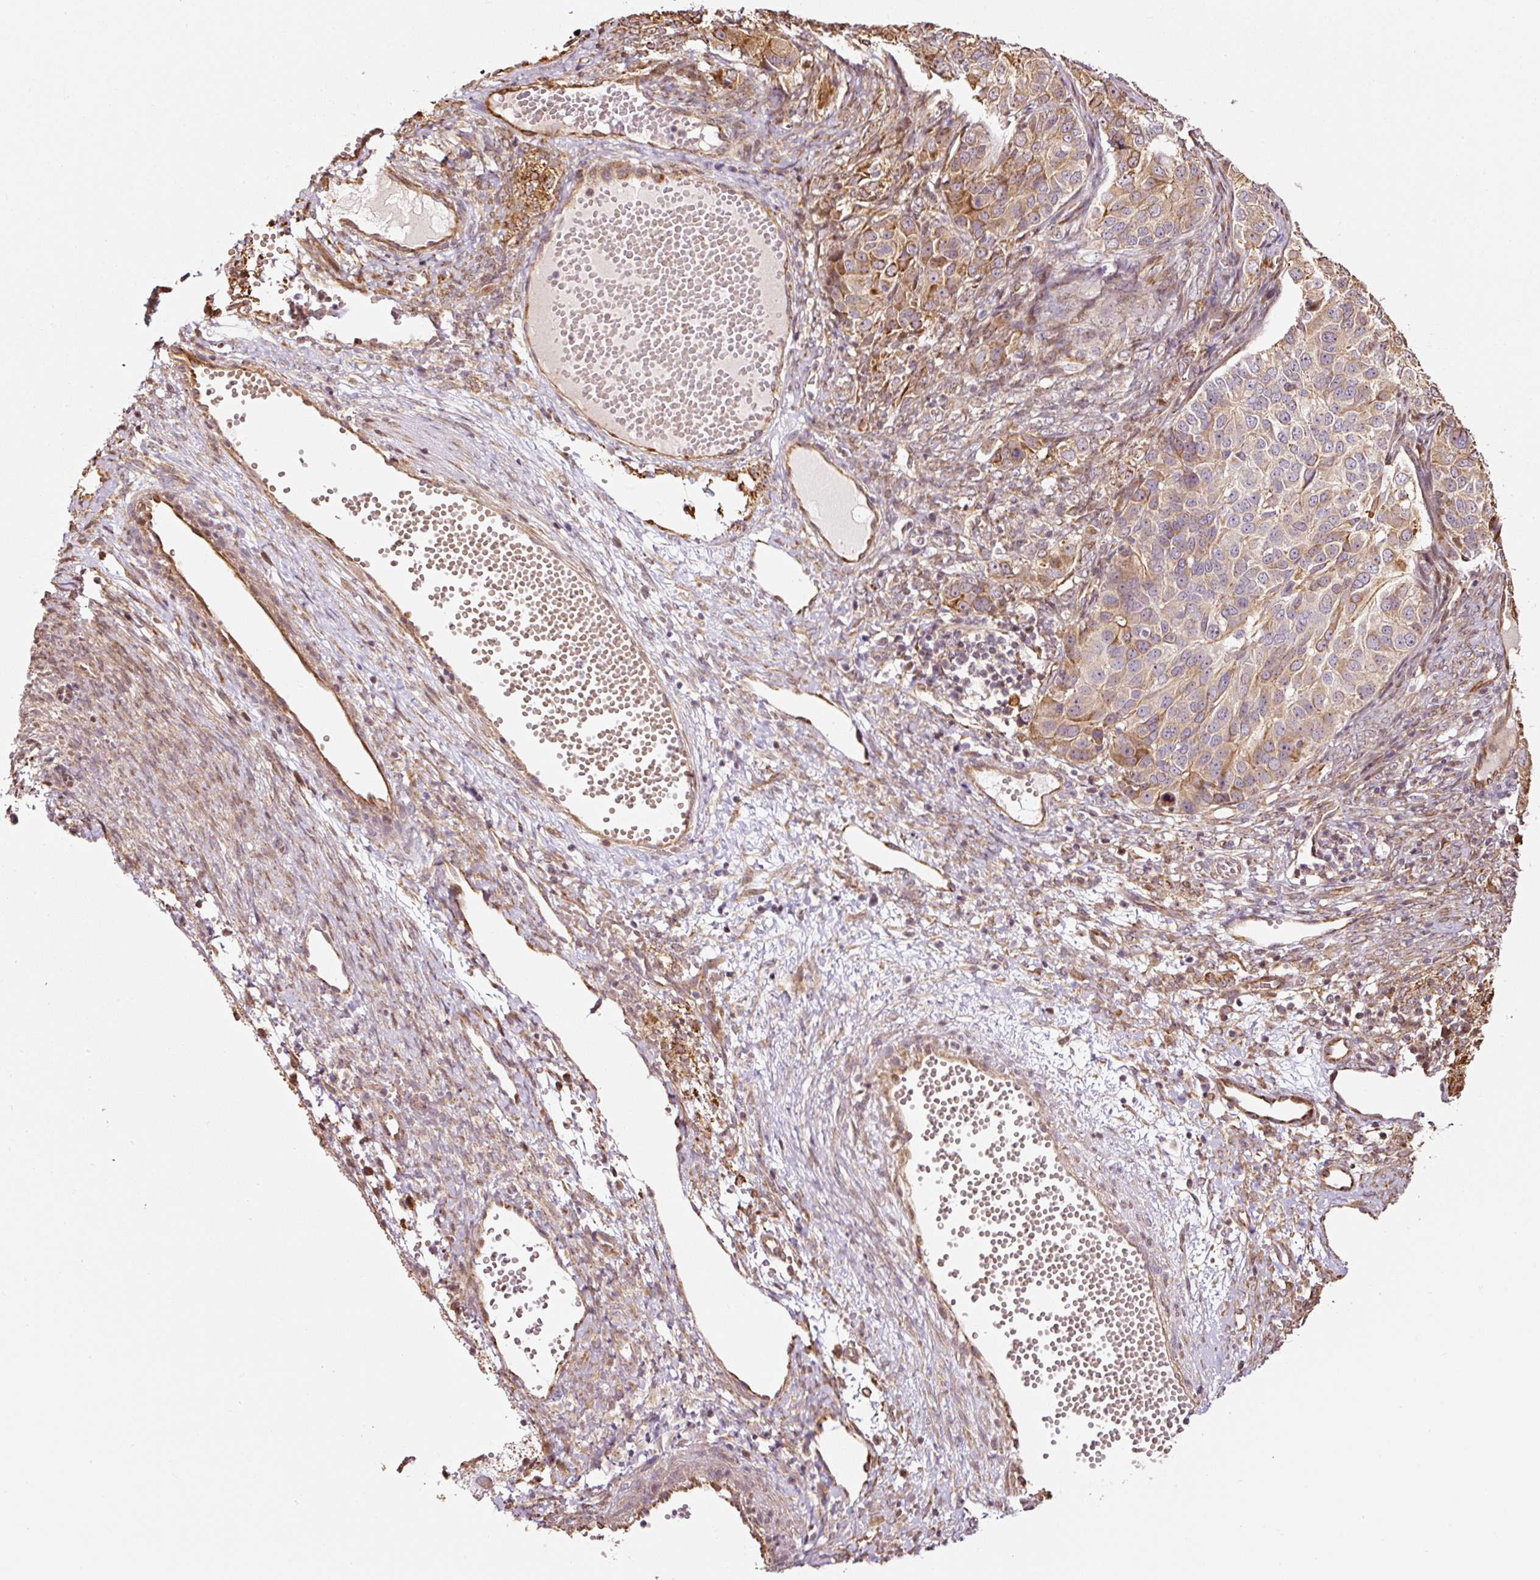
{"staining": {"intensity": "moderate", "quantity": "<25%", "location": "cytoplasmic/membranous"}, "tissue": "ovarian cancer", "cell_type": "Tumor cells", "image_type": "cancer", "snomed": [{"axis": "morphology", "description": "Carcinoma, endometroid"}, {"axis": "topography", "description": "Ovary"}], "caption": "Ovarian cancer (endometroid carcinoma) tissue reveals moderate cytoplasmic/membranous expression in about <25% of tumor cells, visualized by immunohistochemistry. The protein of interest is stained brown, and the nuclei are stained in blue (DAB IHC with brightfield microscopy, high magnification).", "gene": "ETF1", "patient": {"sex": "female", "age": 51}}